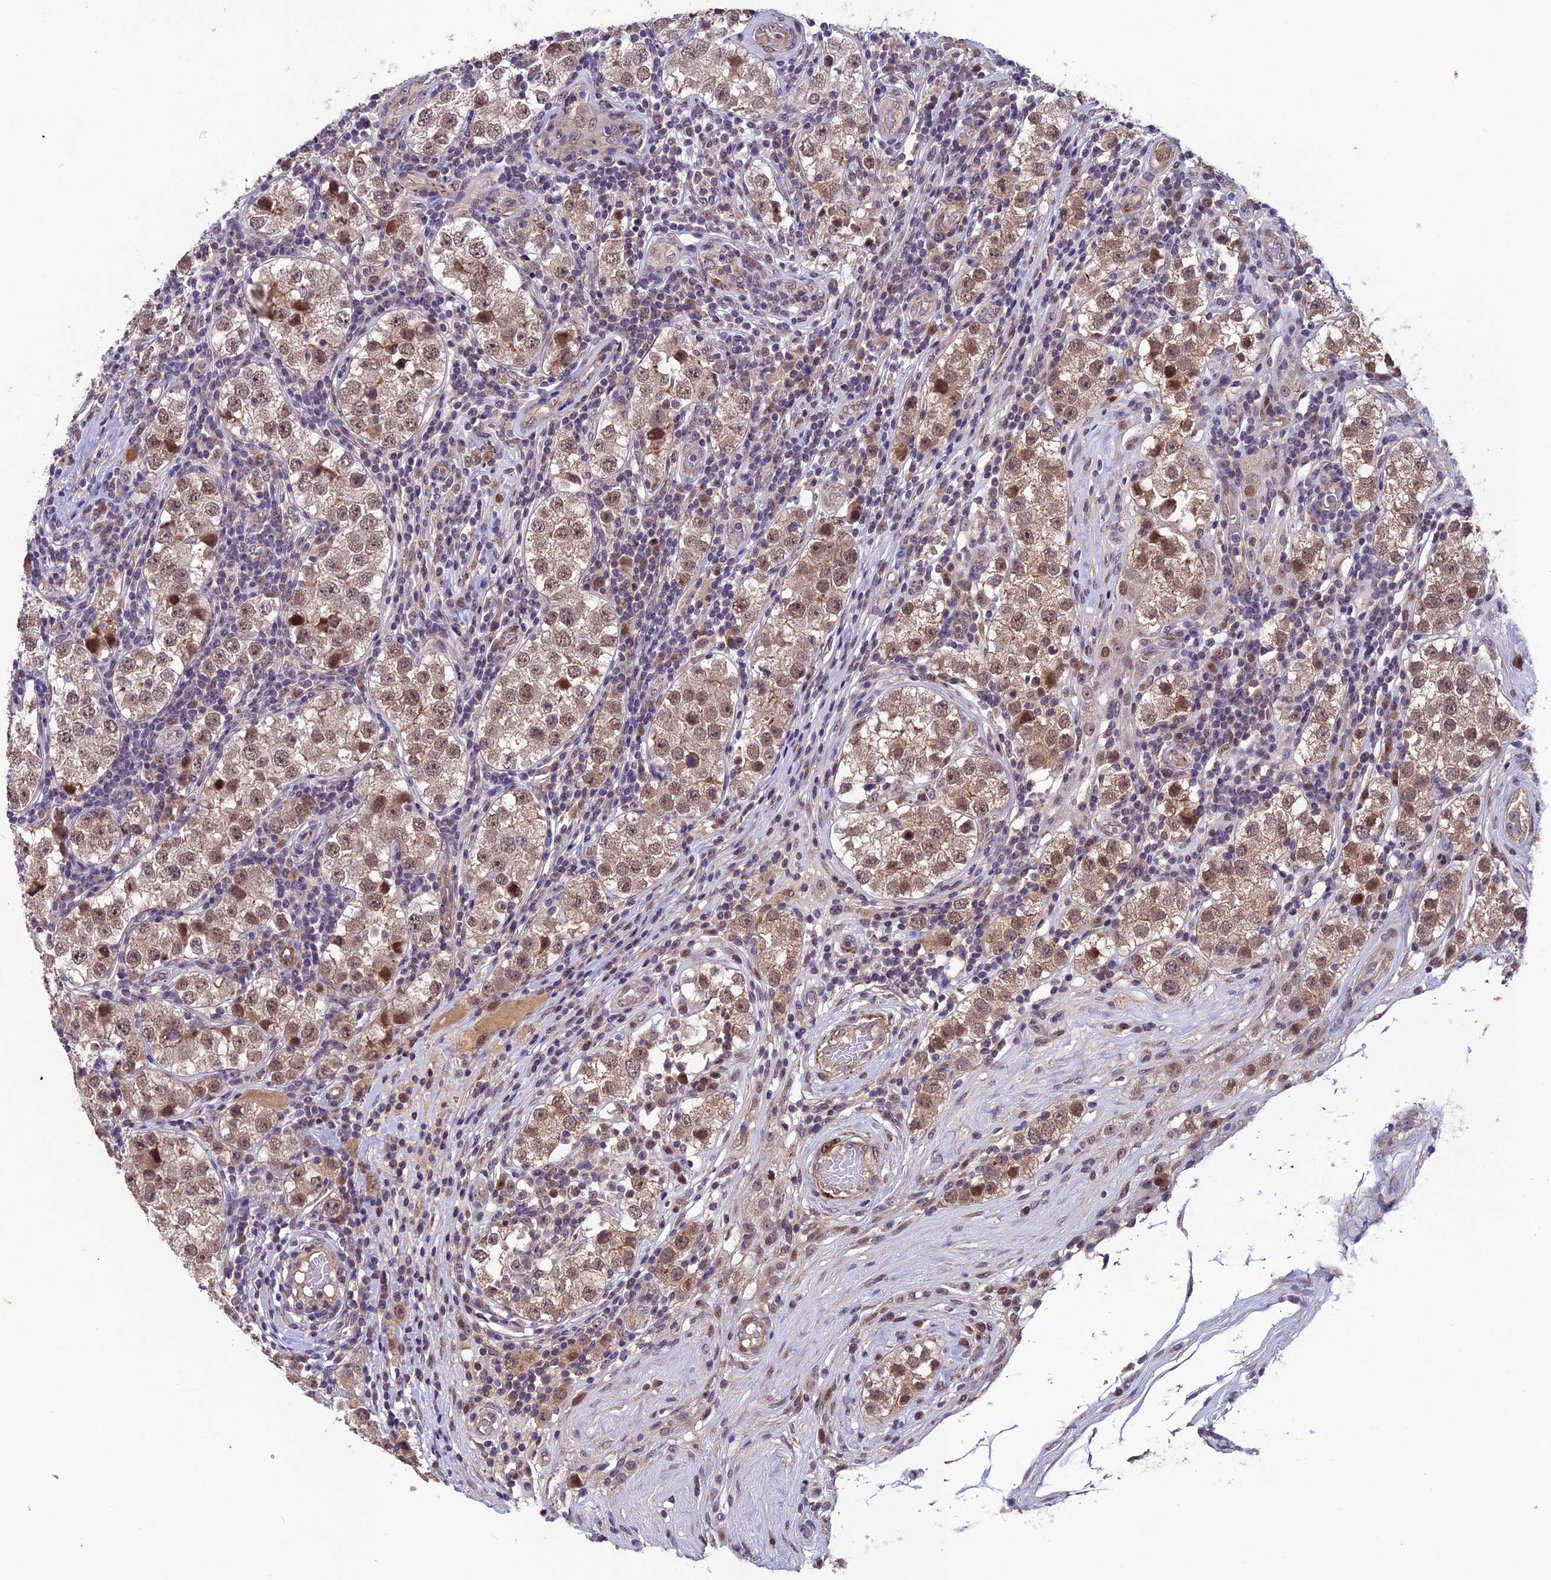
{"staining": {"intensity": "moderate", "quantity": ">75%", "location": "cytoplasmic/membranous,nuclear"}, "tissue": "testis cancer", "cell_type": "Tumor cells", "image_type": "cancer", "snomed": [{"axis": "morphology", "description": "Seminoma, NOS"}, {"axis": "topography", "description": "Testis"}], "caption": "Immunohistochemical staining of testis cancer demonstrates medium levels of moderate cytoplasmic/membranous and nuclear staining in about >75% of tumor cells.", "gene": "SIPA1L3", "patient": {"sex": "male", "age": 34}}